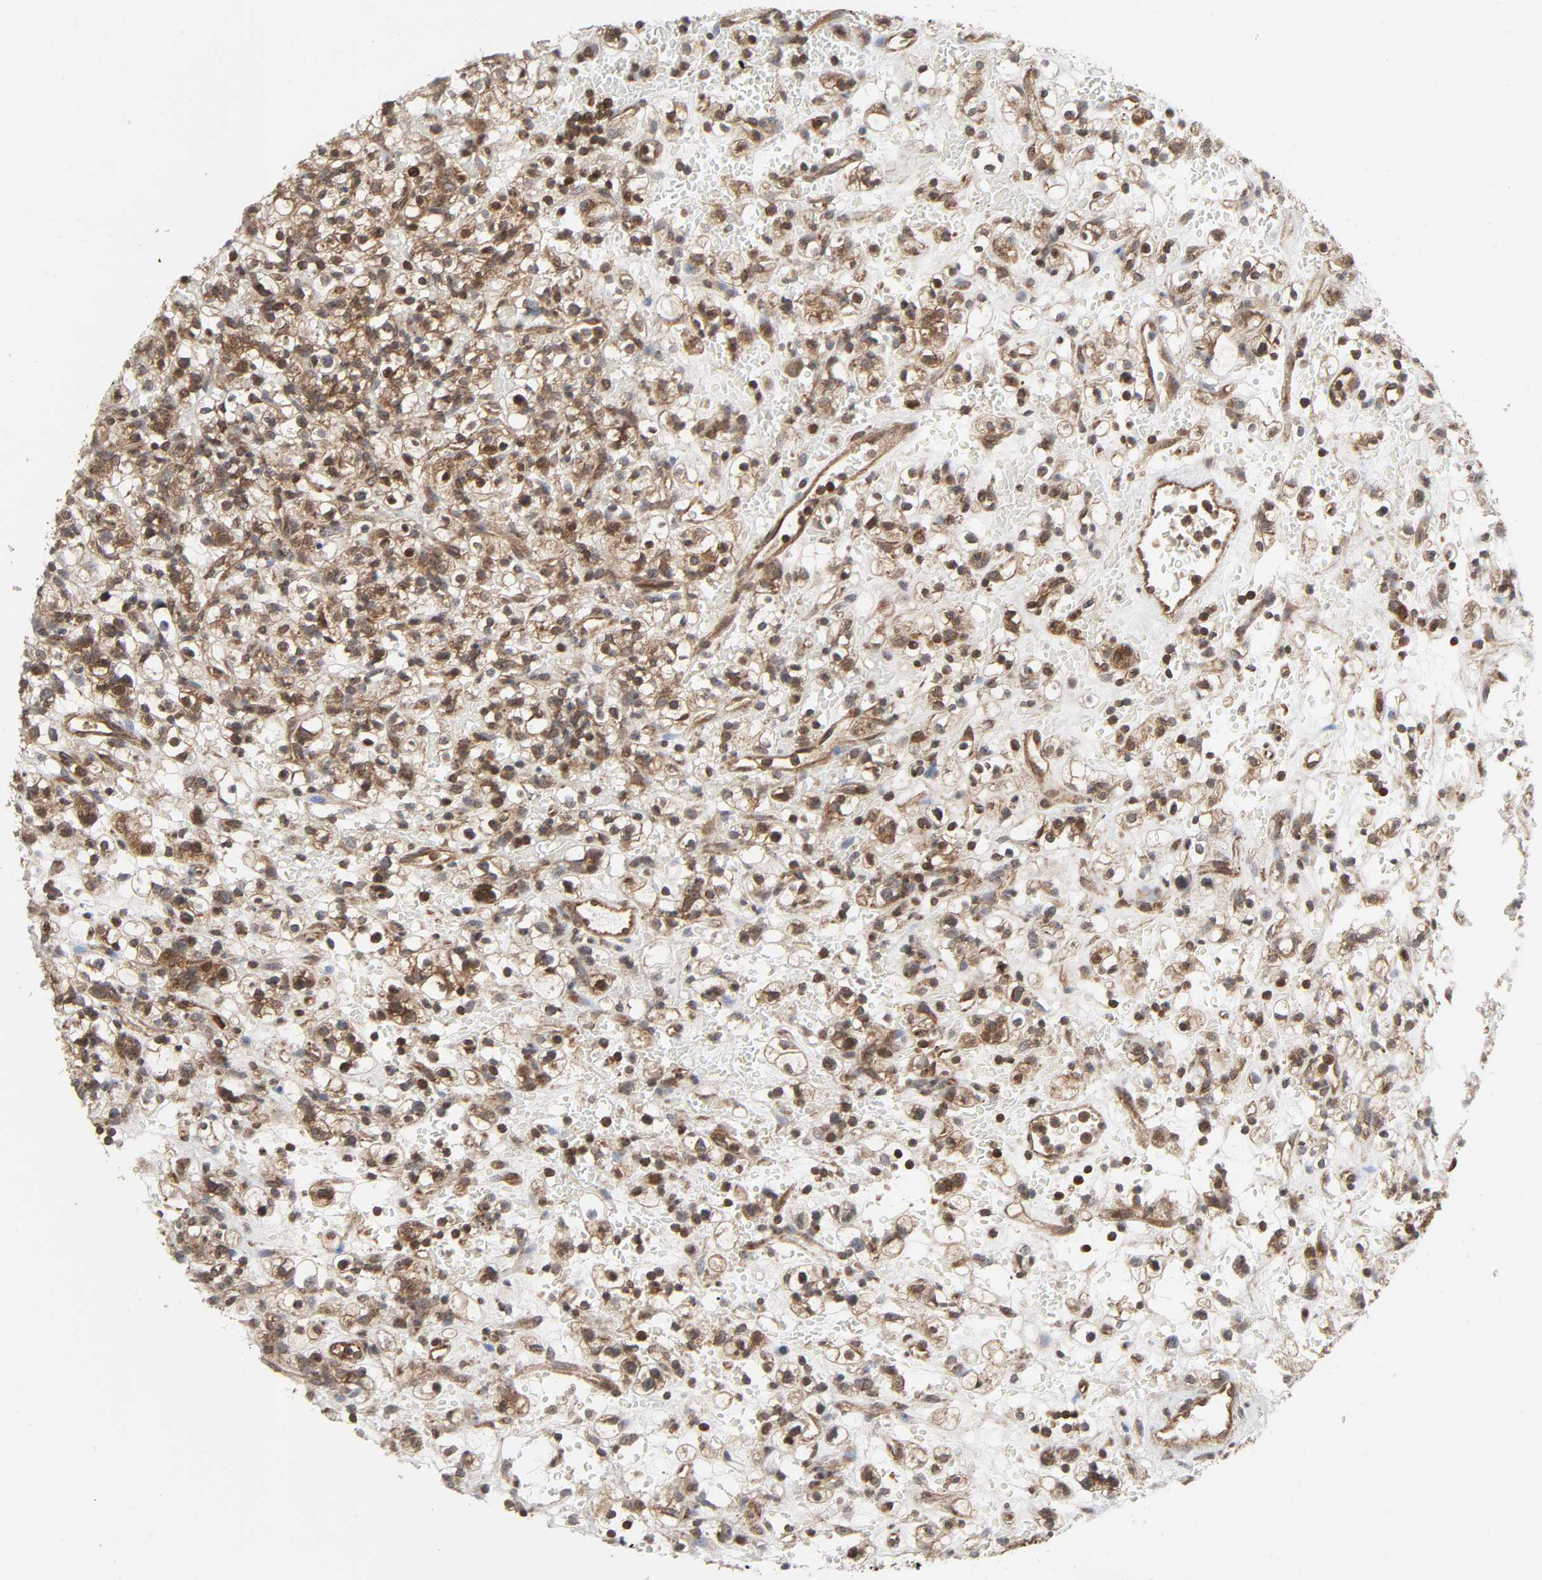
{"staining": {"intensity": "moderate", "quantity": ">75%", "location": "cytoplasmic/membranous,nuclear"}, "tissue": "renal cancer", "cell_type": "Tumor cells", "image_type": "cancer", "snomed": [{"axis": "morphology", "description": "Normal tissue, NOS"}, {"axis": "morphology", "description": "Adenocarcinoma, NOS"}, {"axis": "topography", "description": "Kidney"}], "caption": "The micrograph displays staining of renal cancer, revealing moderate cytoplasmic/membranous and nuclear protein expression (brown color) within tumor cells.", "gene": "GSK3A", "patient": {"sex": "female", "age": 72}}